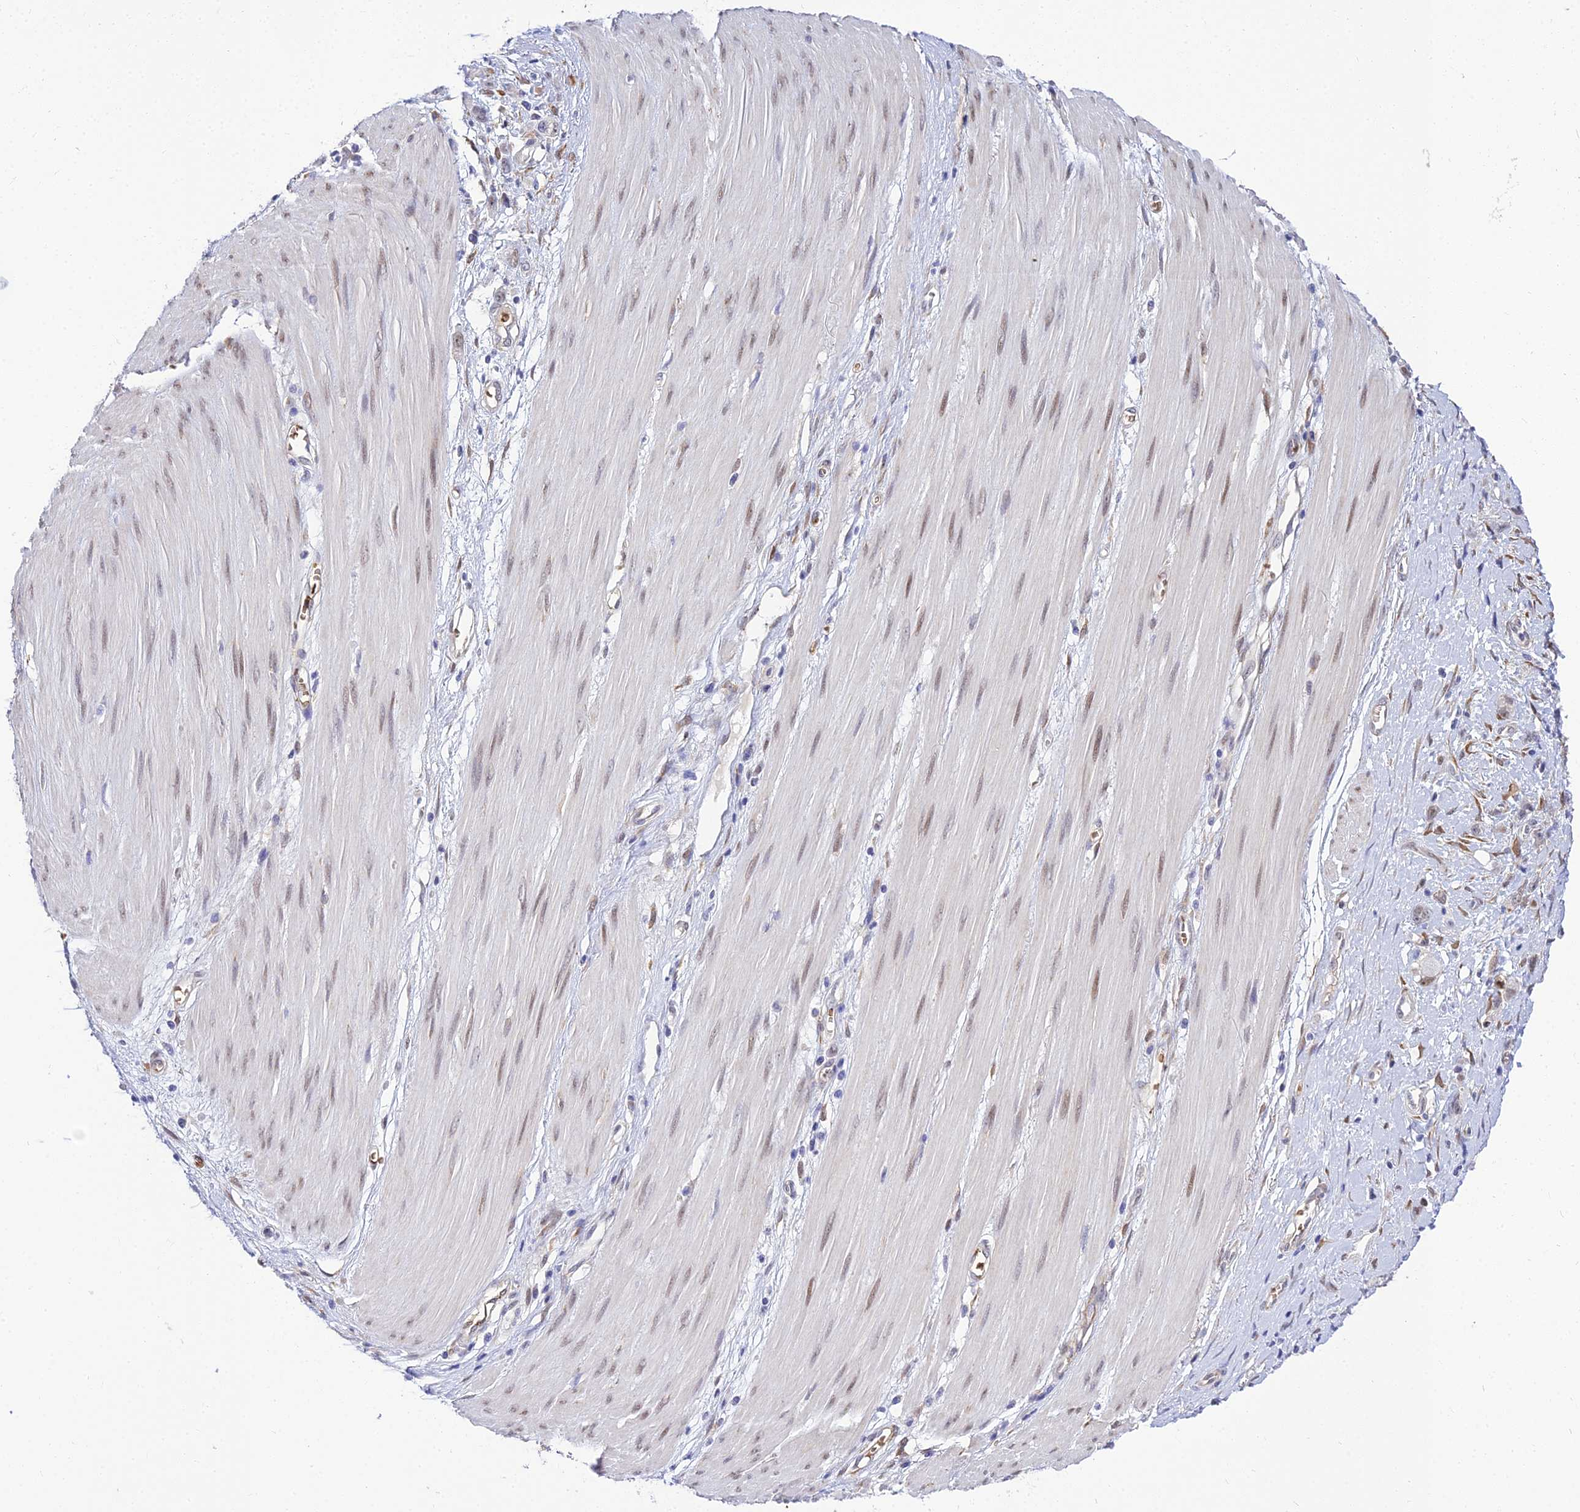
{"staining": {"intensity": "weak", "quantity": ">75%", "location": "nuclear"}, "tissue": "stomach cancer", "cell_type": "Tumor cells", "image_type": "cancer", "snomed": [{"axis": "morphology", "description": "Adenocarcinoma, NOS"}, {"axis": "topography", "description": "Stomach"}], "caption": "DAB immunohistochemical staining of human stomach adenocarcinoma exhibits weak nuclear protein positivity in about >75% of tumor cells.", "gene": "BCL9", "patient": {"sex": "female", "age": 76}}